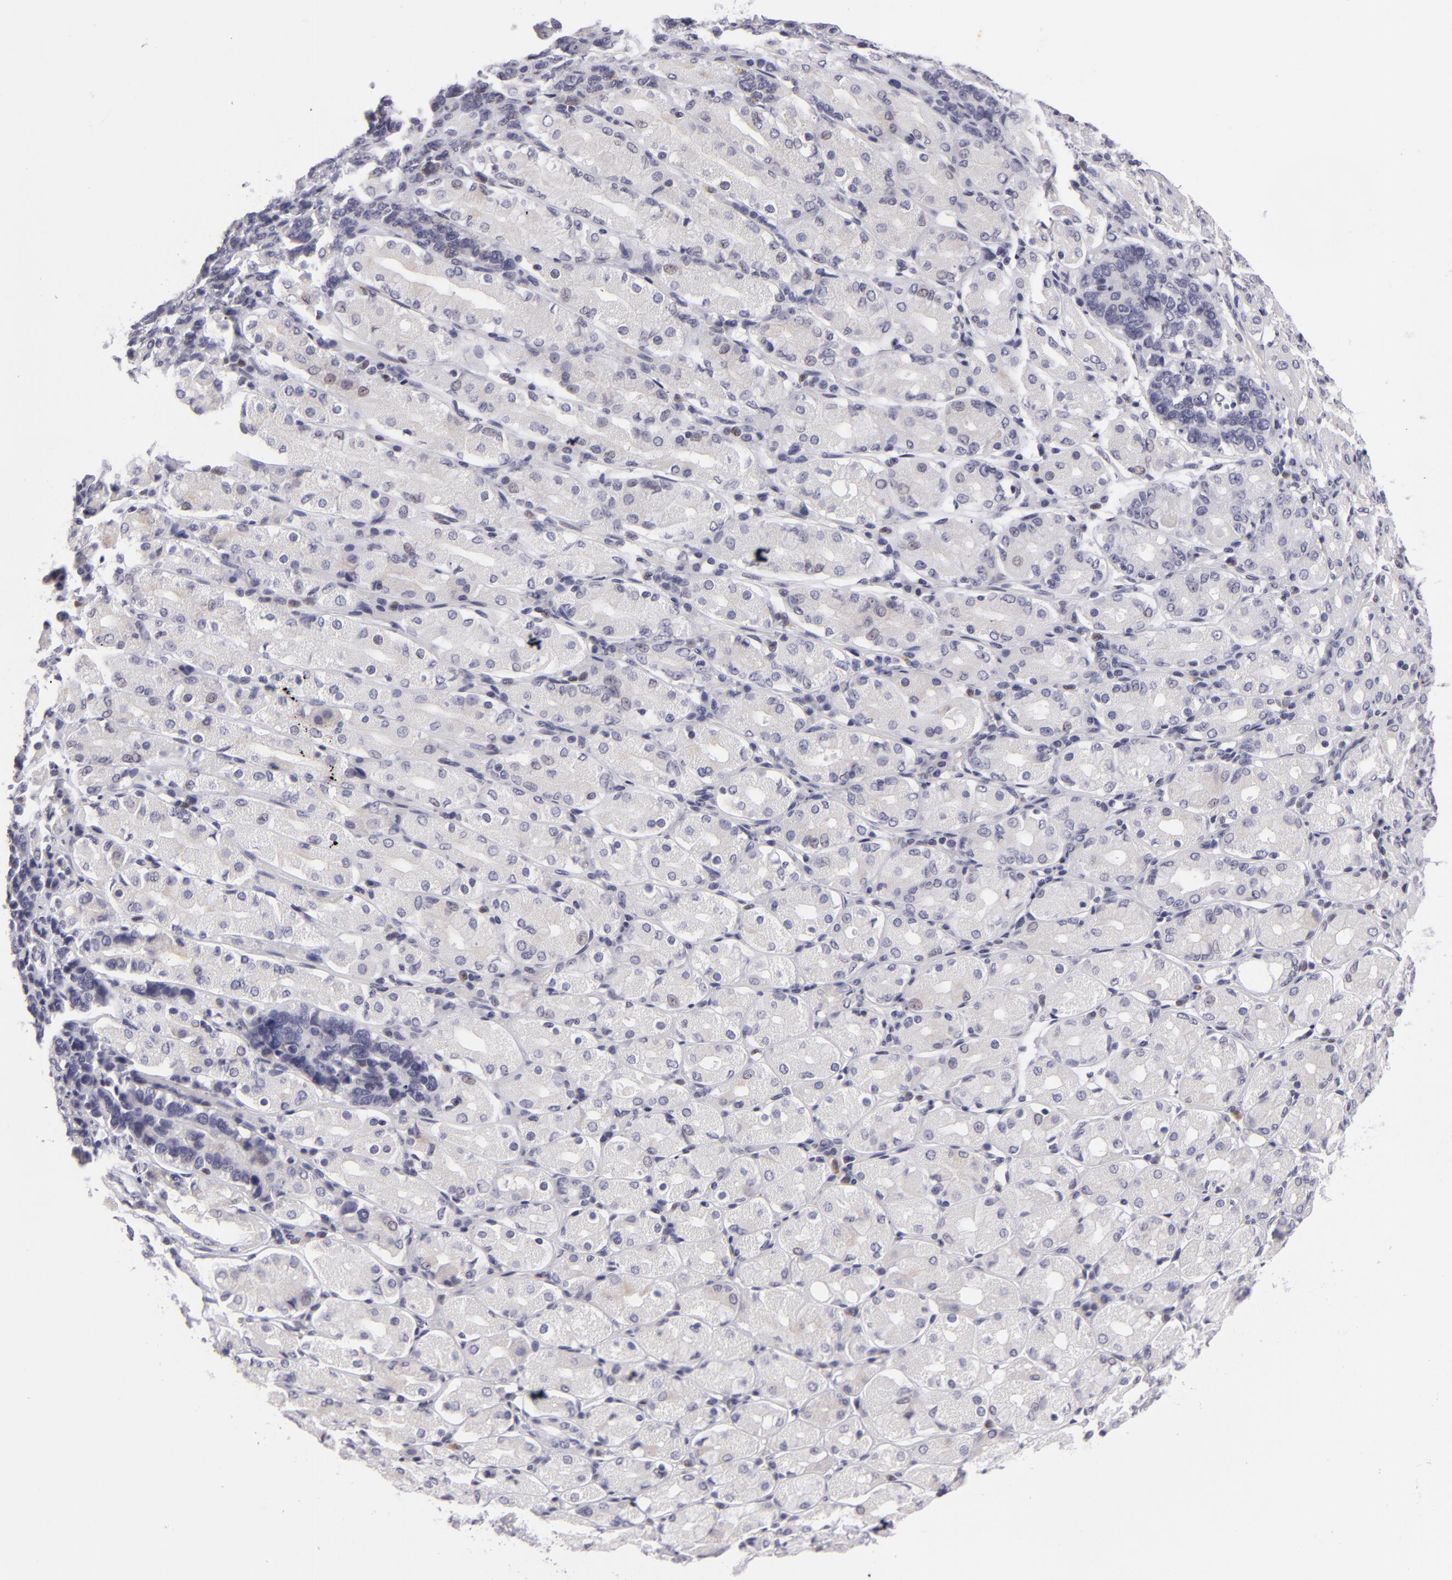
{"staining": {"intensity": "negative", "quantity": "none", "location": "none"}, "tissue": "stomach cancer", "cell_type": "Tumor cells", "image_type": "cancer", "snomed": [{"axis": "morphology", "description": "Adenocarcinoma, NOS"}, {"axis": "topography", "description": "Stomach, upper"}], "caption": "The photomicrograph demonstrates no significant positivity in tumor cells of stomach cancer (adenocarcinoma).", "gene": "NLGN4X", "patient": {"sex": "male", "age": 71}}